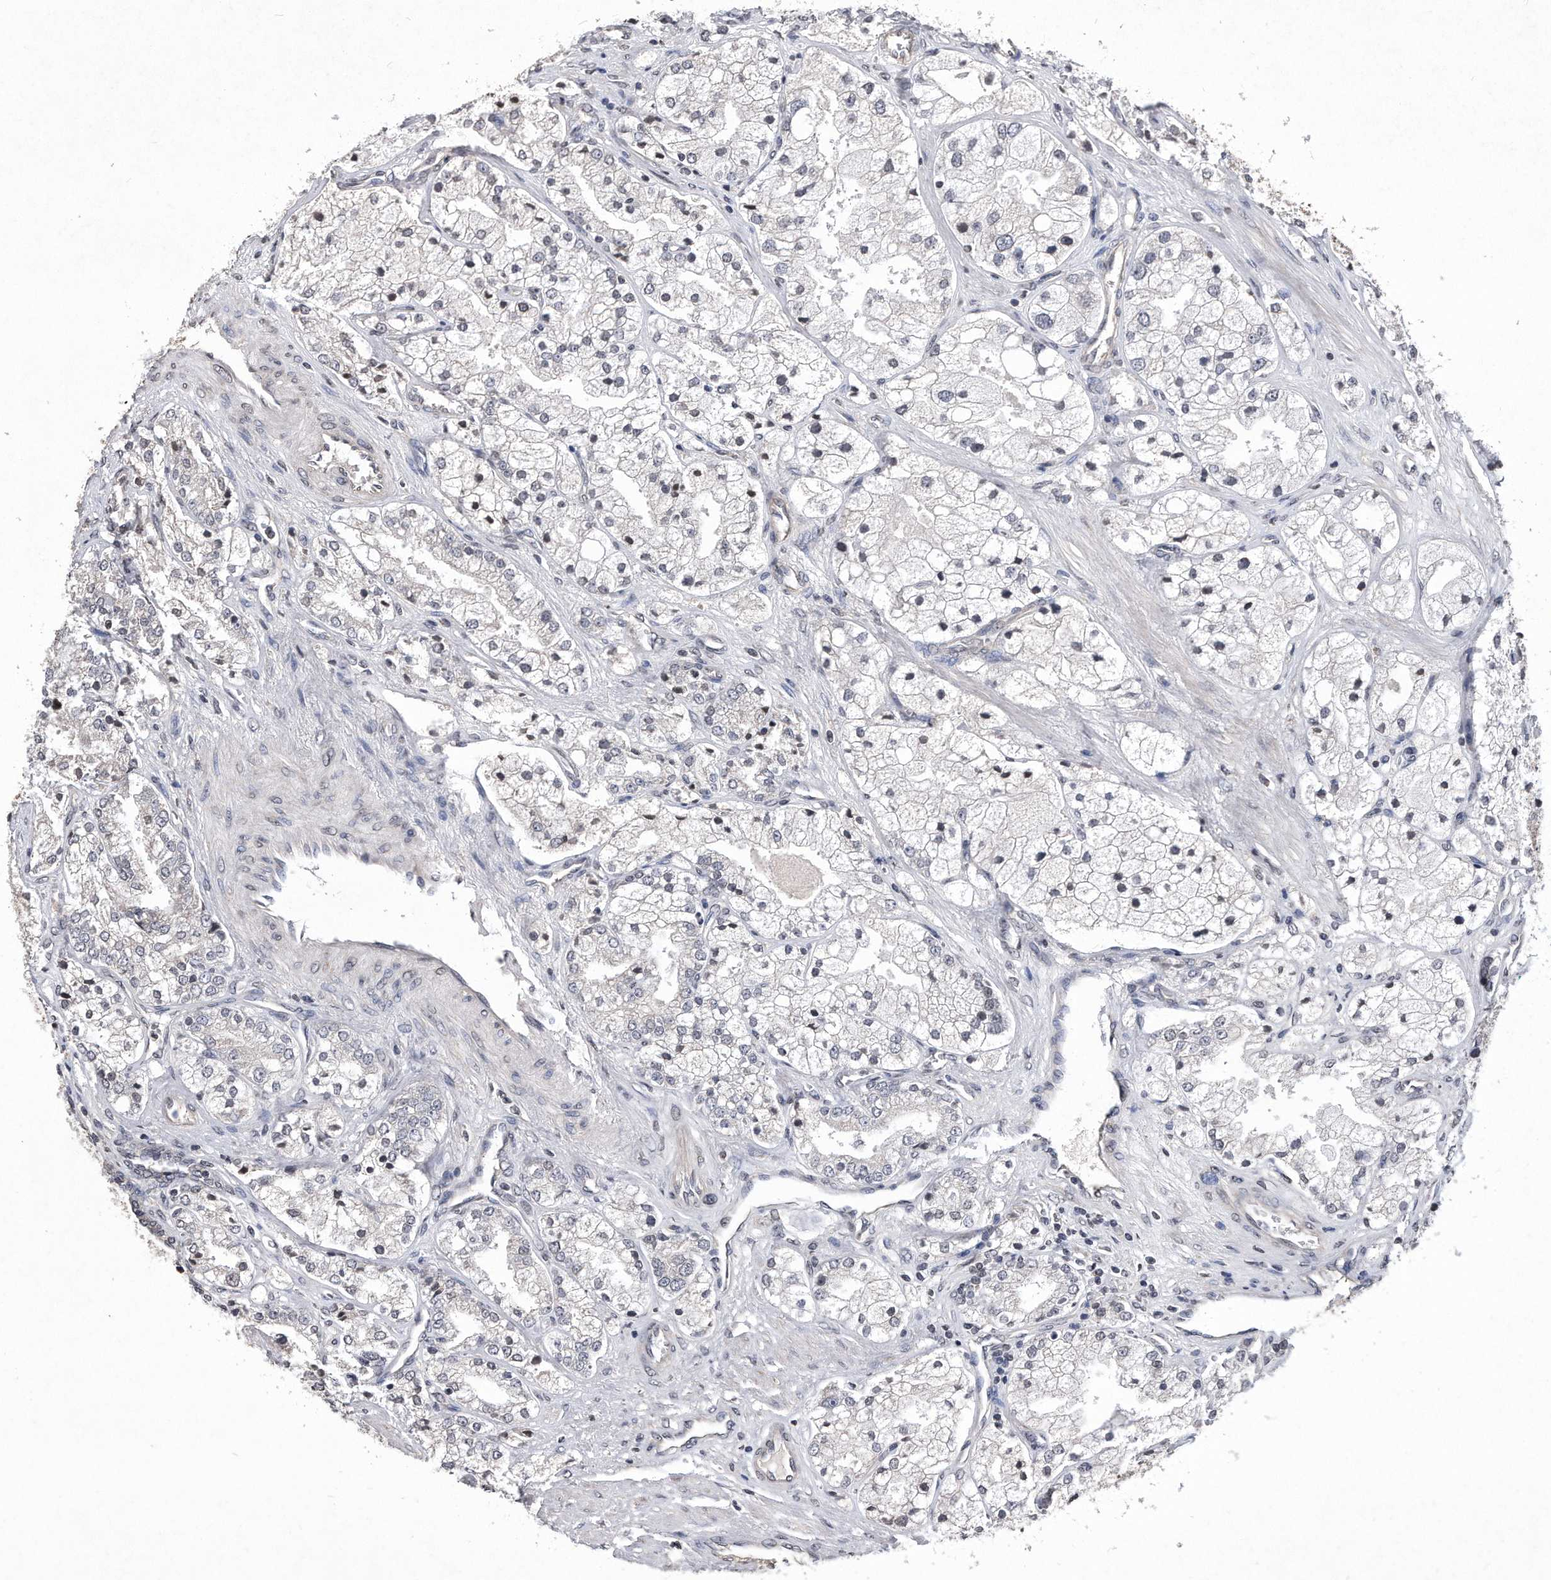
{"staining": {"intensity": "negative", "quantity": "none", "location": "none"}, "tissue": "prostate cancer", "cell_type": "Tumor cells", "image_type": "cancer", "snomed": [{"axis": "morphology", "description": "Adenocarcinoma, High grade"}, {"axis": "topography", "description": "Prostate"}], "caption": "The image displays no staining of tumor cells in adenocarcinoma (high-grade) (prostate). The staining was performed using DAB (3,3'-diaminobenzidine) to visualize the protein expression in brown, while the nuclei were stained in blue with hematoxylin (Magnification: 20x).", "gene": "DAB1", "patient": {"sex": "male", "age": 50}}